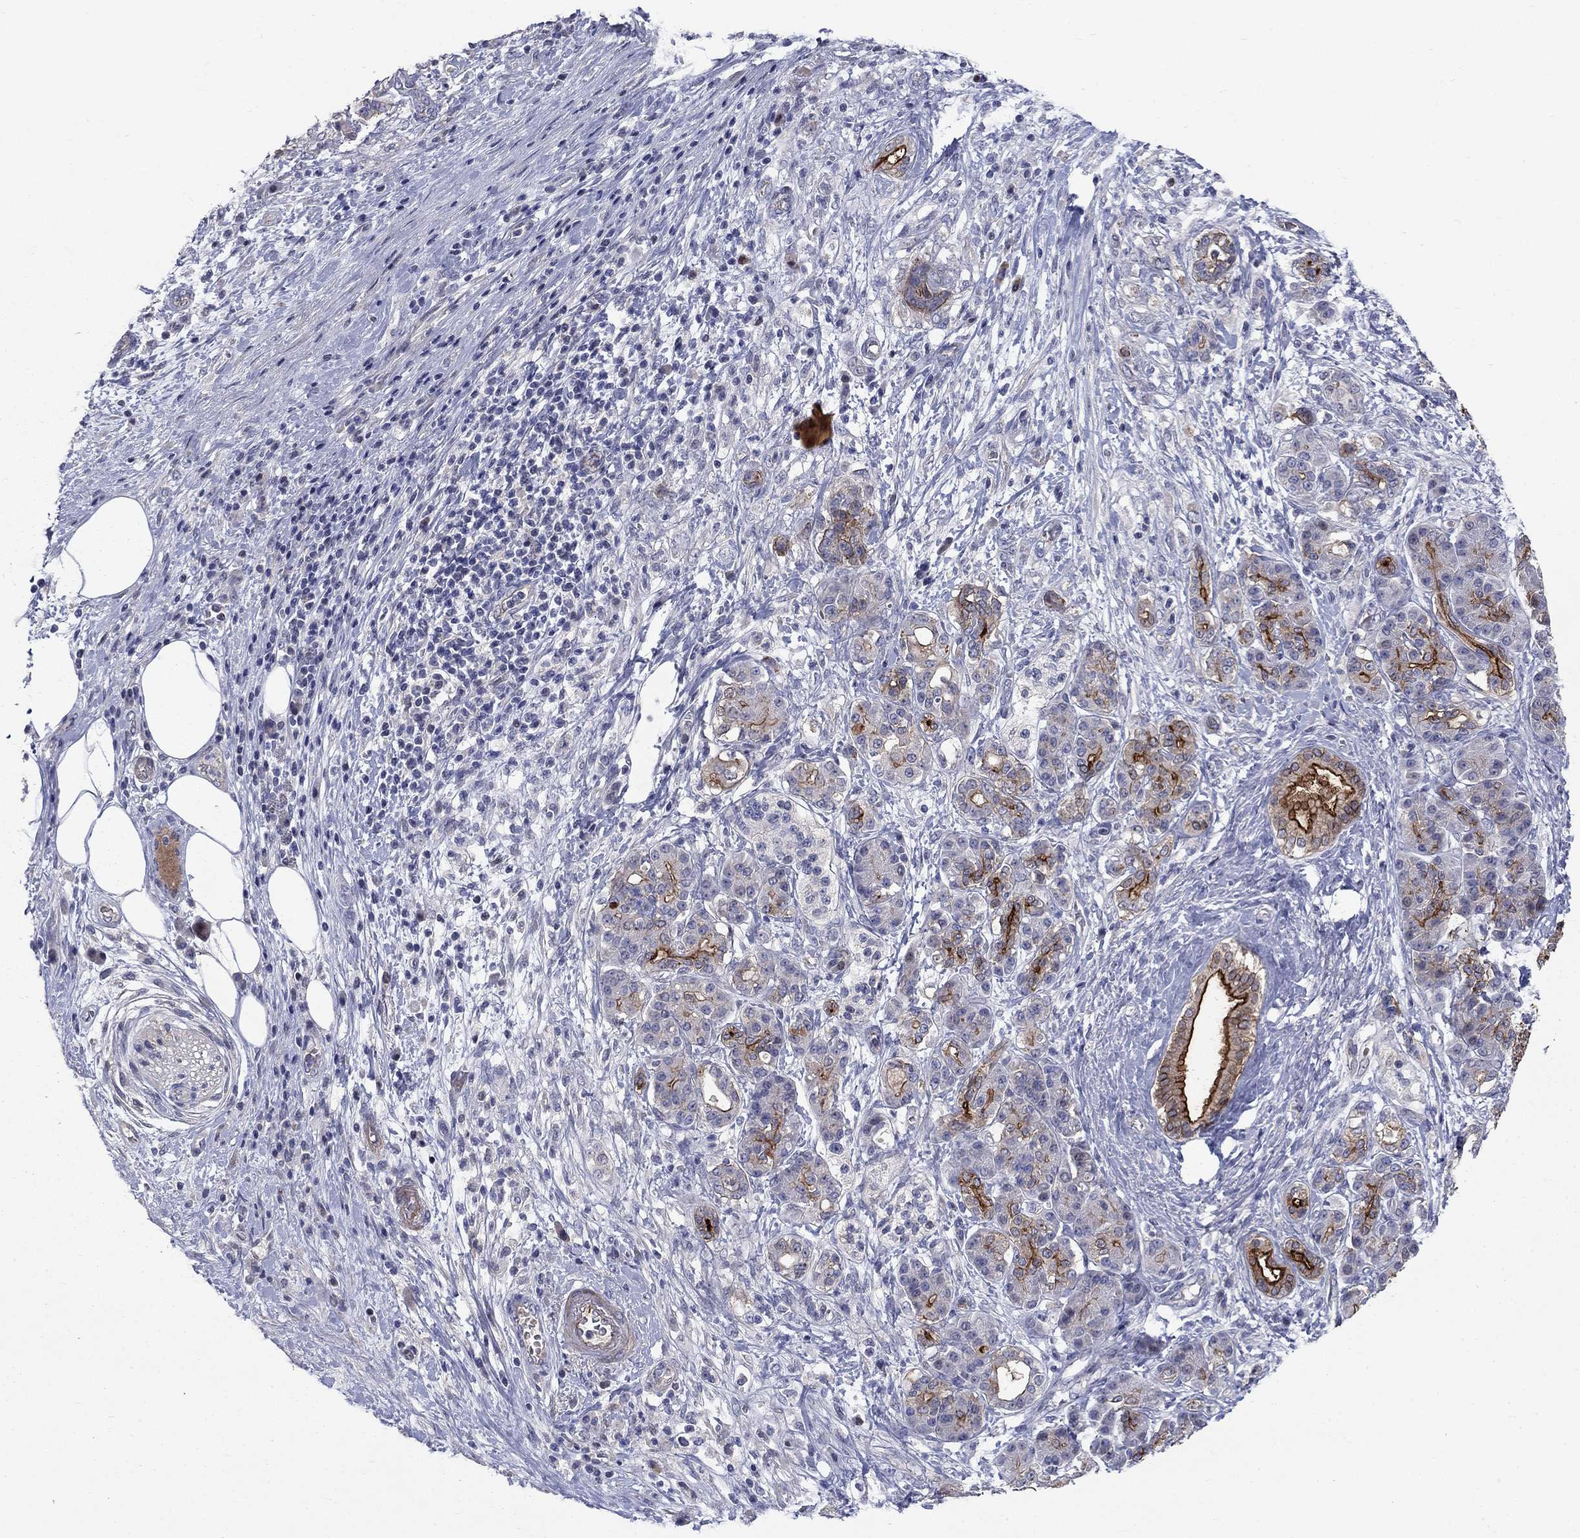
{"staining": {"intensity": "strong", "quantity": "25%-75%", "location": "cytoplasmic/membranous"}, "tissue": "pancreatic cancer", "cell_type": "Tumor cells", "image_type": "cancer", "snomed": [{"axis": "morphology", "description": "Adenocarcinoma, NOS"}, {"axis": "topography", "description": "Pancreas"}], "caption": "Tumor cells show high levels of strong cytoplasmic/membranous expression in approximately 25%-75% of cells in human adenocarcinoma (pancreatic).", "gene": "SLC1A1", "patient": {"sex": "female", "age": 73}}